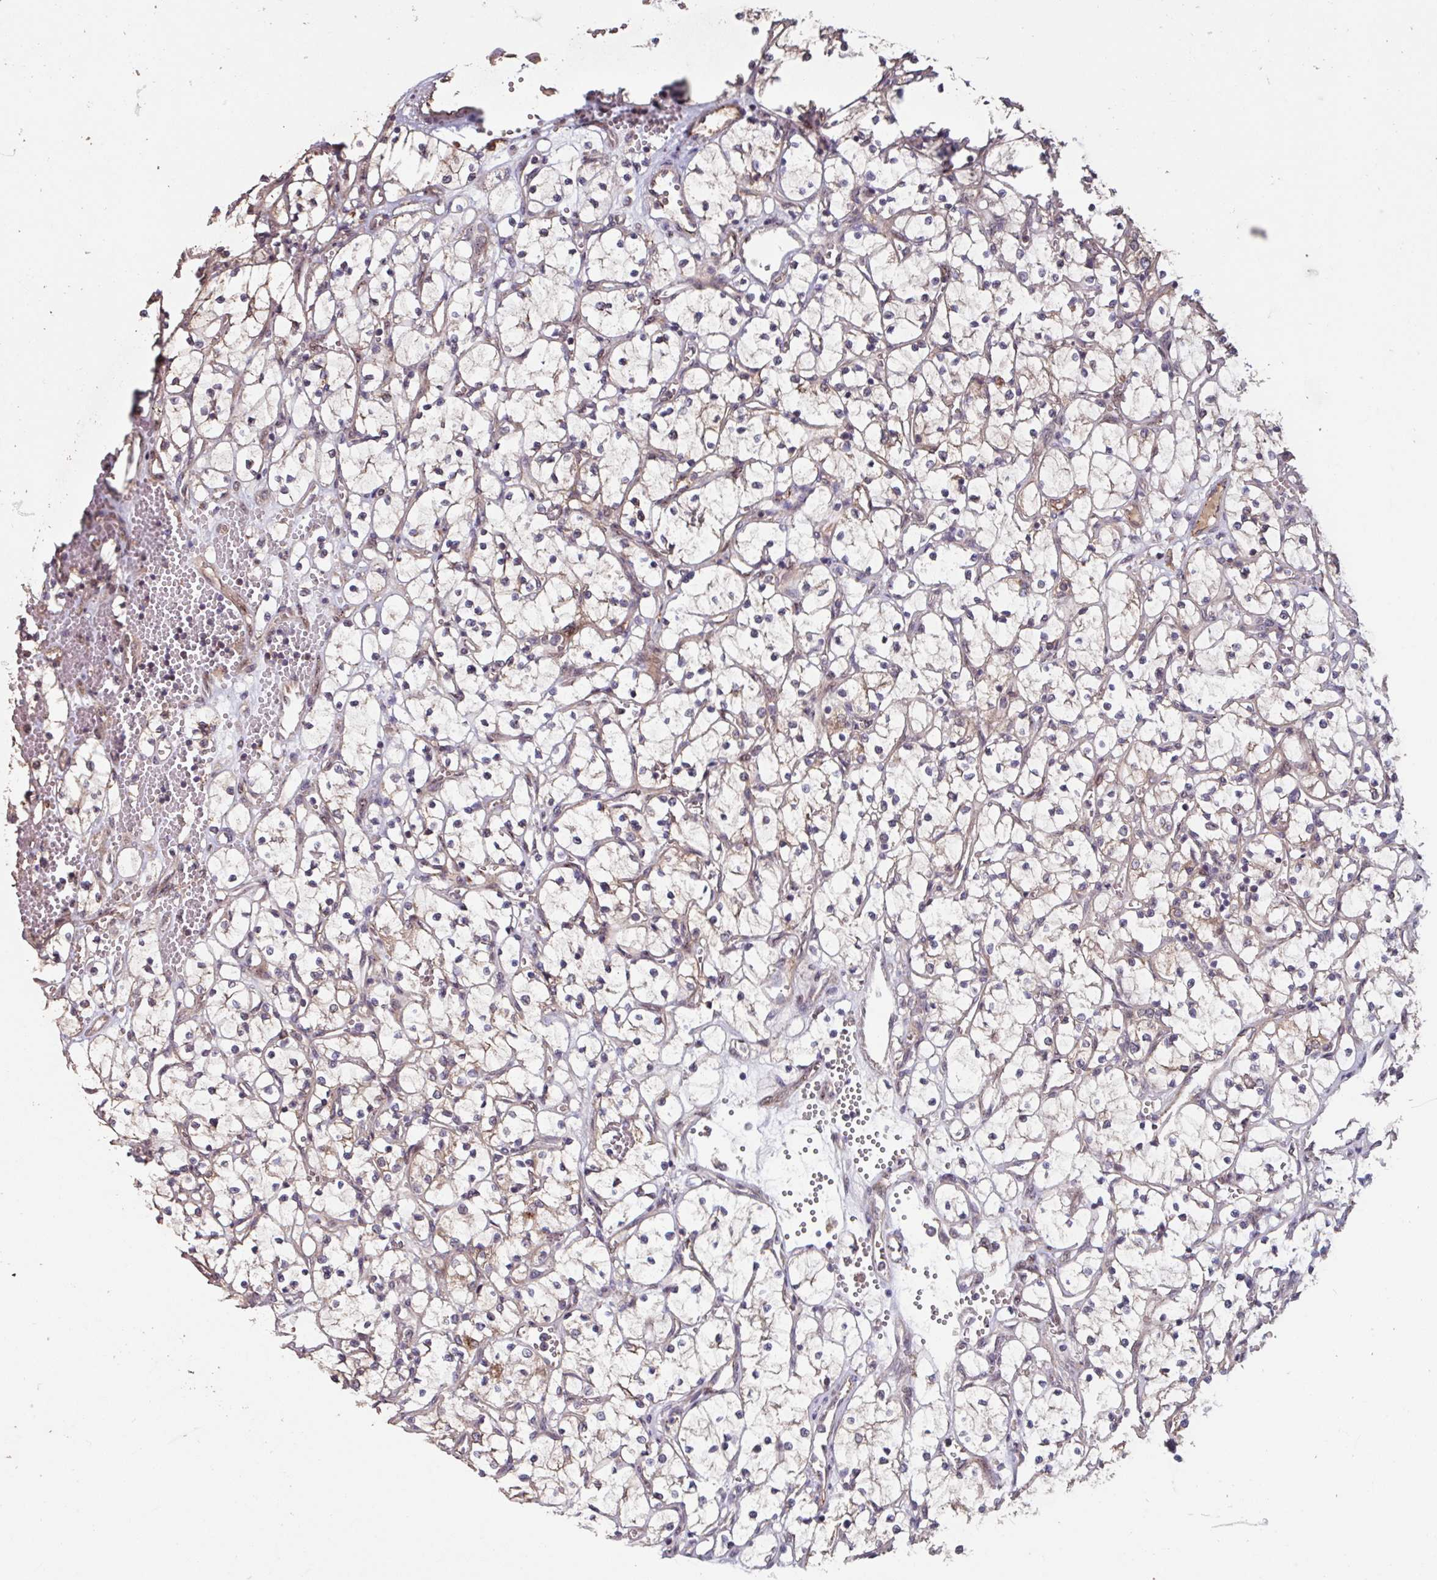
{"staining": {"intensity": "weak", "quantity": "<25%", "location": "cytoplasmic/membranous"}, "tissue": "renal cancer", "cell_type": "Tumor cells", "image_type": "cancer", "snomed": [{"axis": "morphology", "description": "Adenocarcinoma, NOS"}, {"axis": "topography", "description": "Kidney"}], "caption": "High magnification brightfield microscopy of adenocarcinoma (renal) stained with DAB (3,3'-diaminobenzidine) (brown) and counterstained with hematoxylin (blue): tumor cells show no significant staining.", "gene": "TMEM88", "patient": {"sex": "female", "age": 69}}